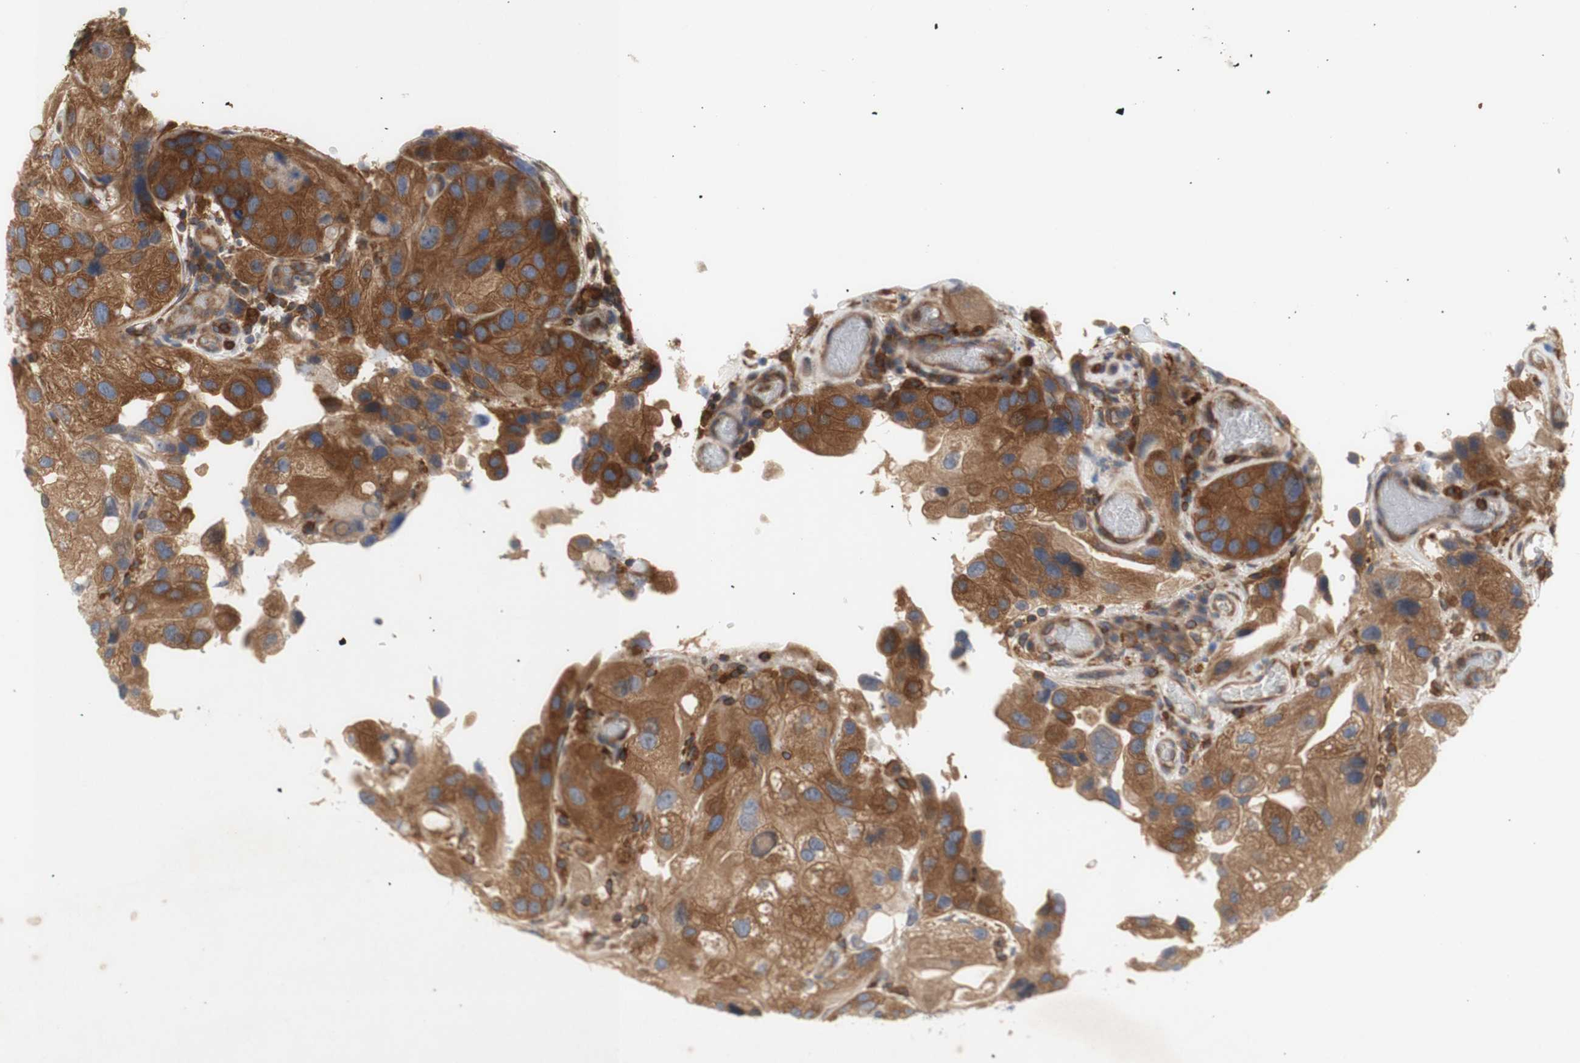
{"staining": {"intensity": "strong", "quantity": ">75%", "location": "cytoplasmic/membranous"}, "tissue": "urothelial cancer", "cell_type": "Tumor cells", "image_type": "cancer", "snomed": [{"axis": "morphology", "description": "Urothelial carcinoma, High grade"}, {"axis": "topography", "description": "Urinary bladder"}], "caption": "This micrograph reveals IHC staining of urothelial carcinoma (high-grade), with high strong cytoplasmic/membranous positivity in approximately >75% of tumor cells.", "gene": "IKBKG", "patient": {"sex": "female", "age": 64}}